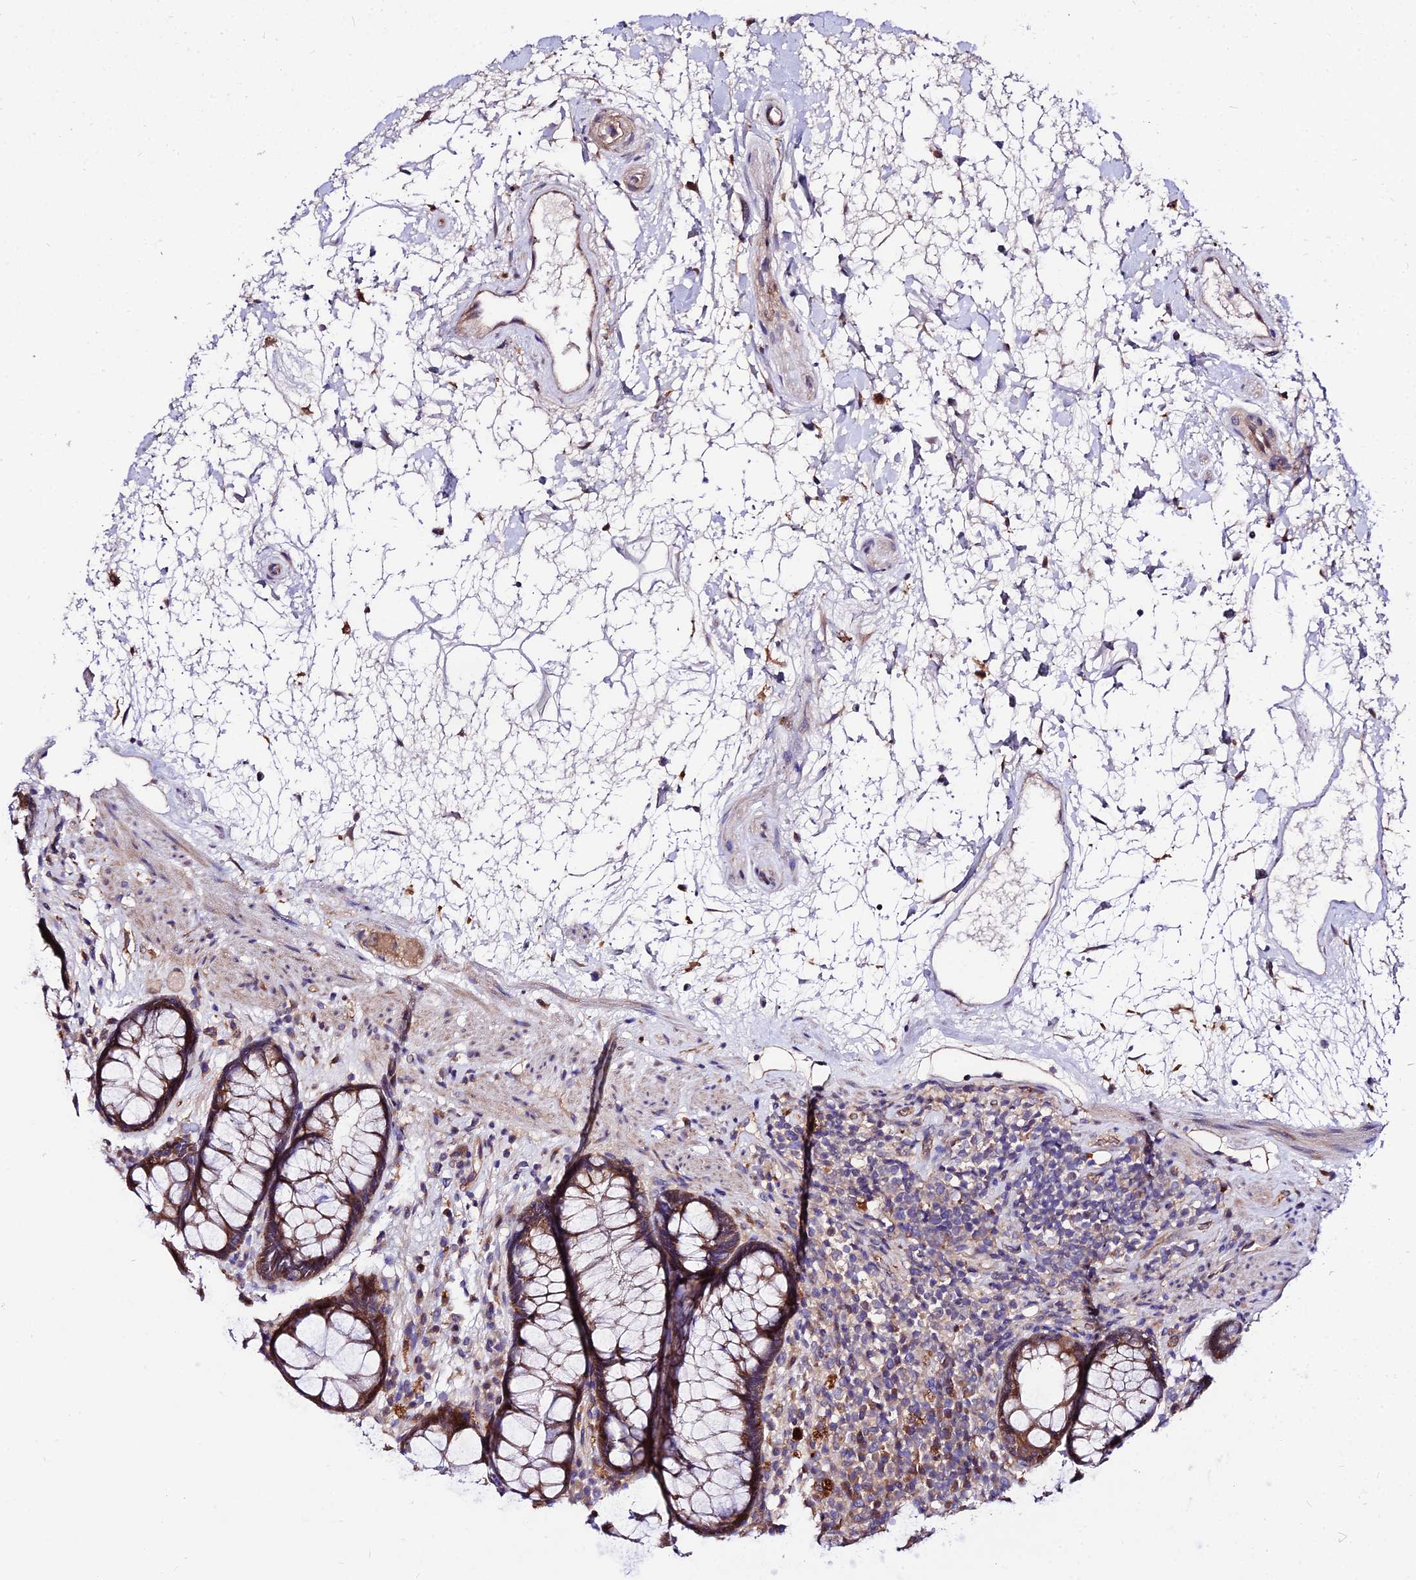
{"staining": {"intensity": "moderate", "quantity": ">75%", "location": "cytoplasmic/membranous"}, "tissue": "rectum", "cell_type": "Glandular cells", "image_type": "normal", "snomed": [{"axis": "morphology", "description": "Normal tissue, NOS"}, {"axis": "topography", "description": "Rectum"}], "caption": "Glandular cells show medium levels of moderate cytoplasmic/membranous positivity in about >75% of cells in unremarkable human rectum.", "gene": "CDC37L1", "patient": {"sex": "male", "age": 64}}